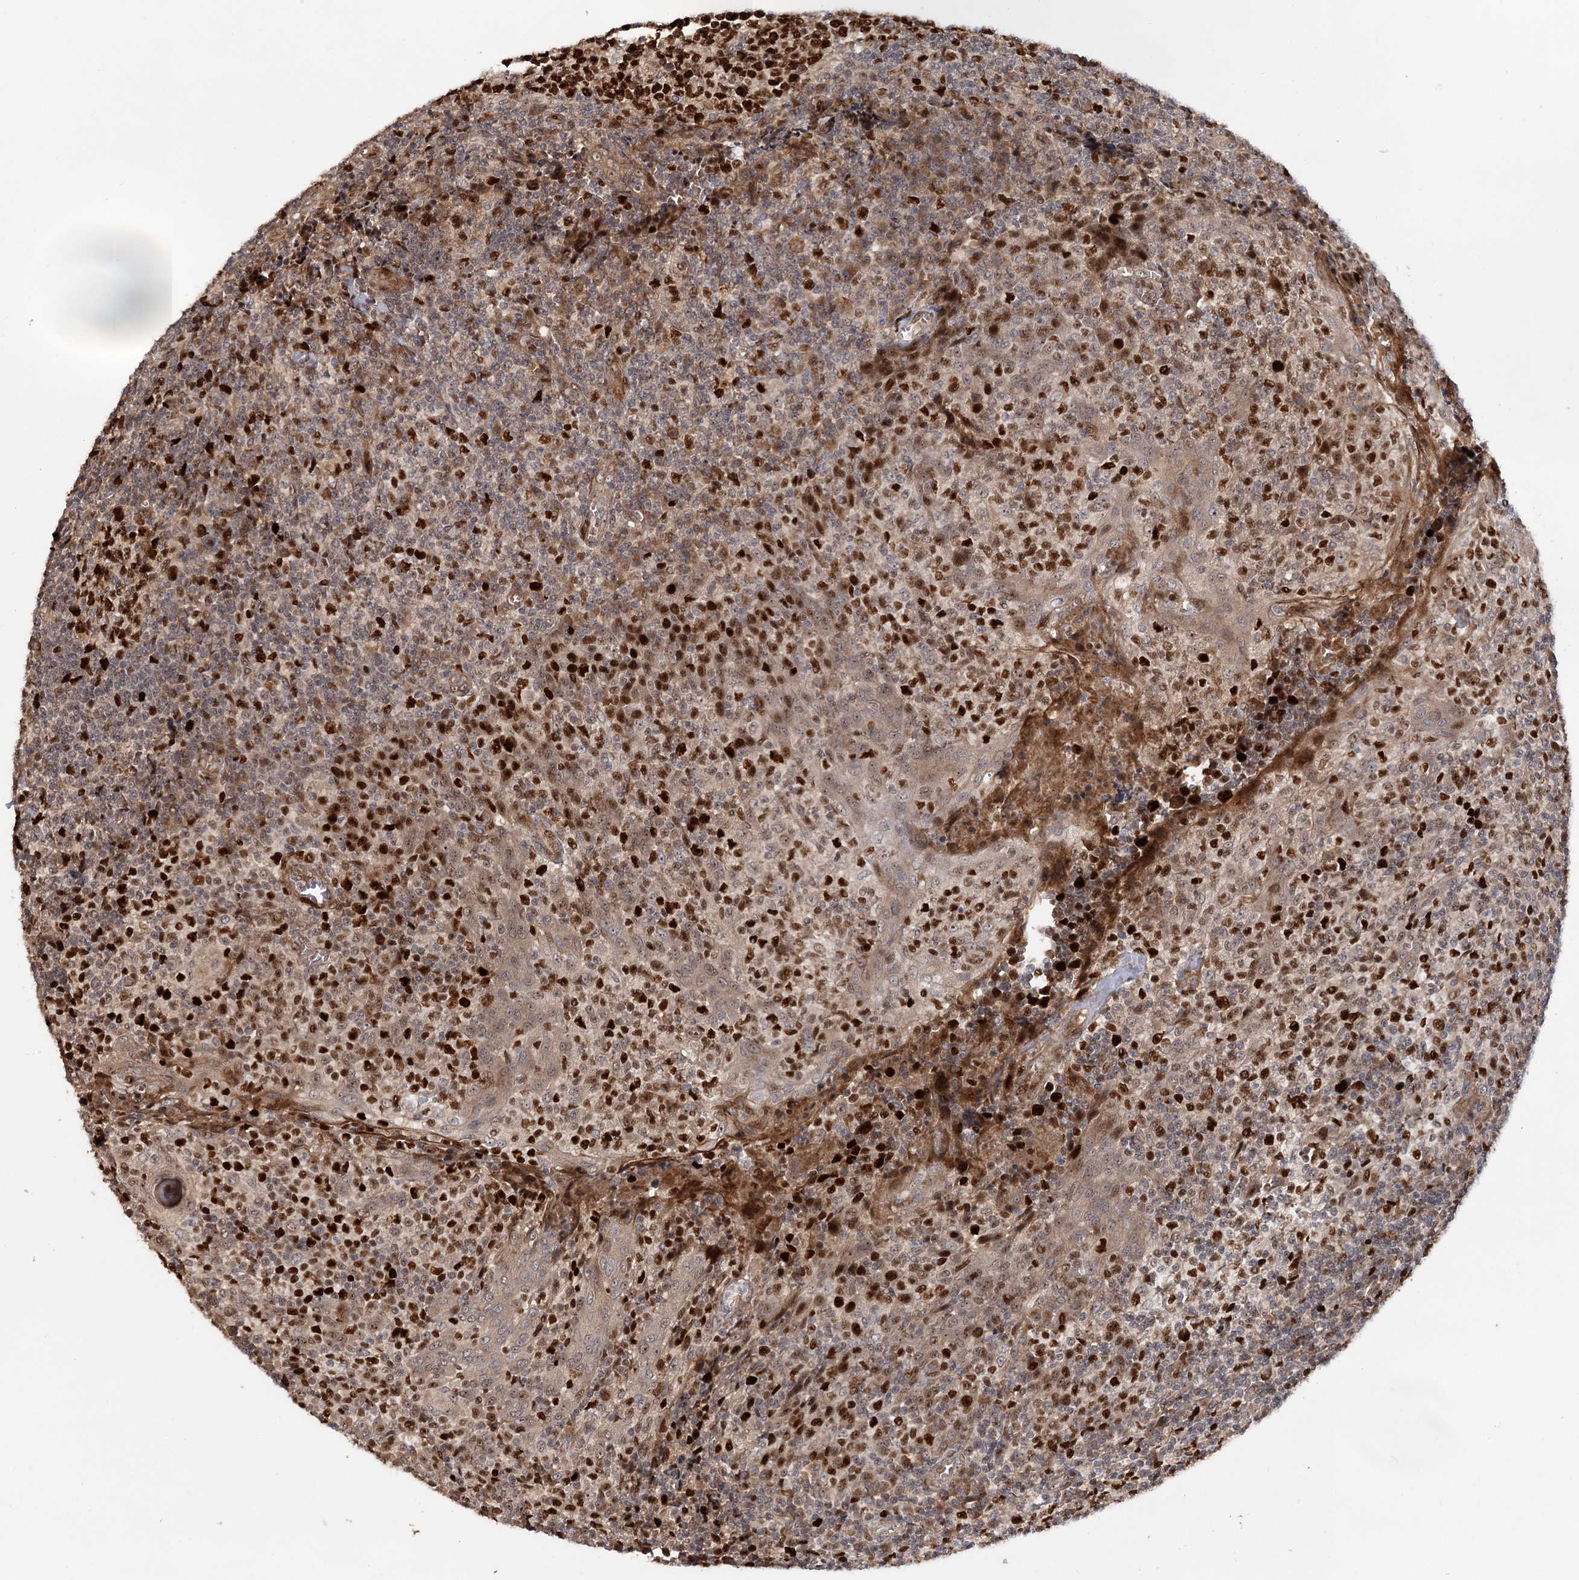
{"staining": {"intensity": "strong", "quantity": ">75%", "location": "nuclear"}, "tissue": "tonsil", "cell_type": "Germinal center cells", "image_type": "normal", "snomed": [{"axis": "morphology", "description": "Normal tissue, NOS"}, {"axis": "topography", "description": "Tonsil"}], "caption": "High-power microscopy captured an IHC image of unremarkable tonsil, revealing strong nuclear positivity in approximately >75% of germinal center cells. (brown staining indicates protein expression, while blue staining denotes nuclei).", "gene": "PIK3C2A", "patient": {"sex": "female", "age": 19}}